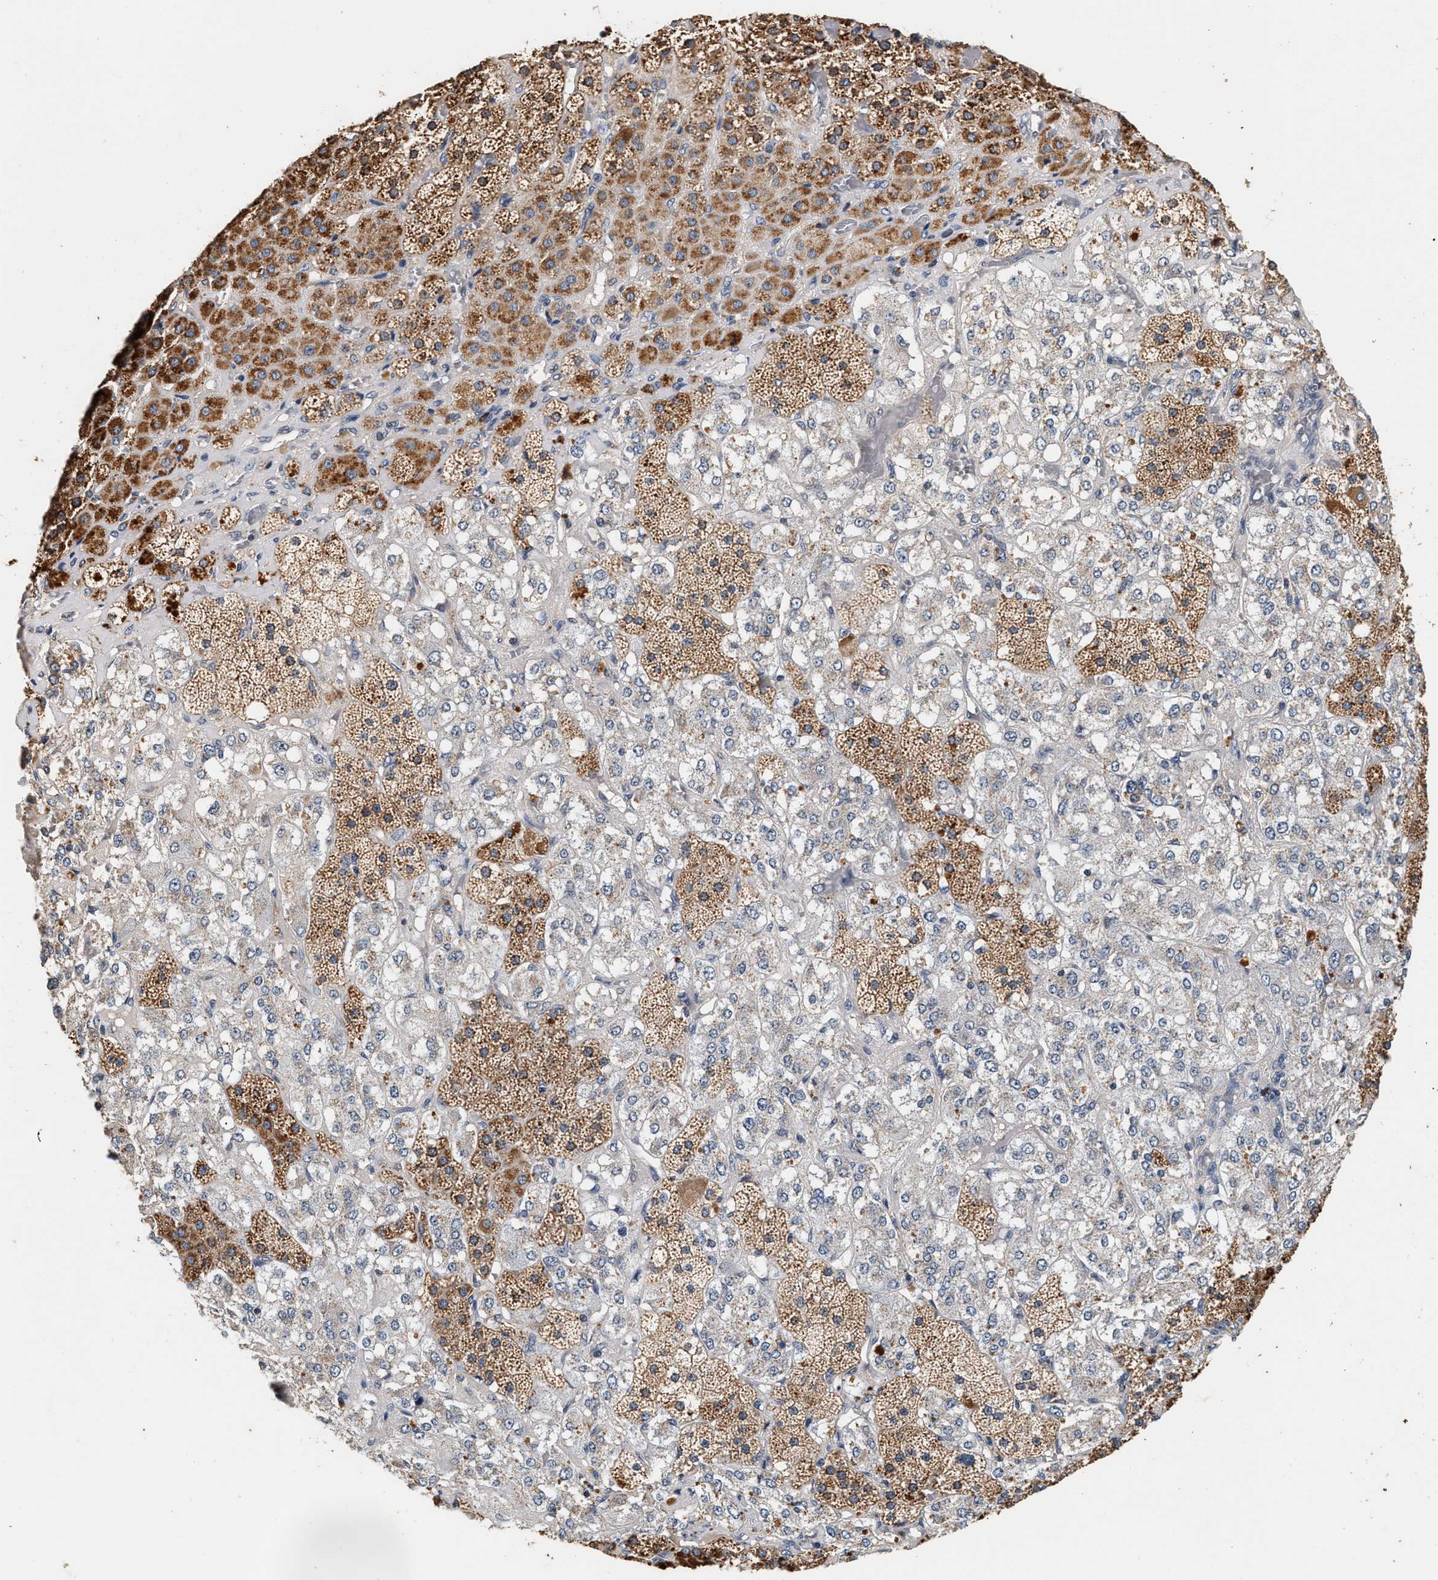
{"staining": {"intensity": "moderate", "quantity": ">75%", "location": "cytoplasmic/membranous"}, "tissue": "adrenal gland", "cell_type": "Glandular cells", "image_type": "normal", "snomed": [{"axis": "morphology", "description": "Normal tissue, NOS"}, {"axis": "topography", "description": "Adrenal gland"}], "caption": "This photomicrograph exhibits immunohistochemistry (IHC) staining of normal adrenal gland, with medium moderate cytoplasmic/membranous positivity in approximately >75% of glandular cells.", "gene": "PTGR3", "patient": {"sex": "male", "age": 57}}